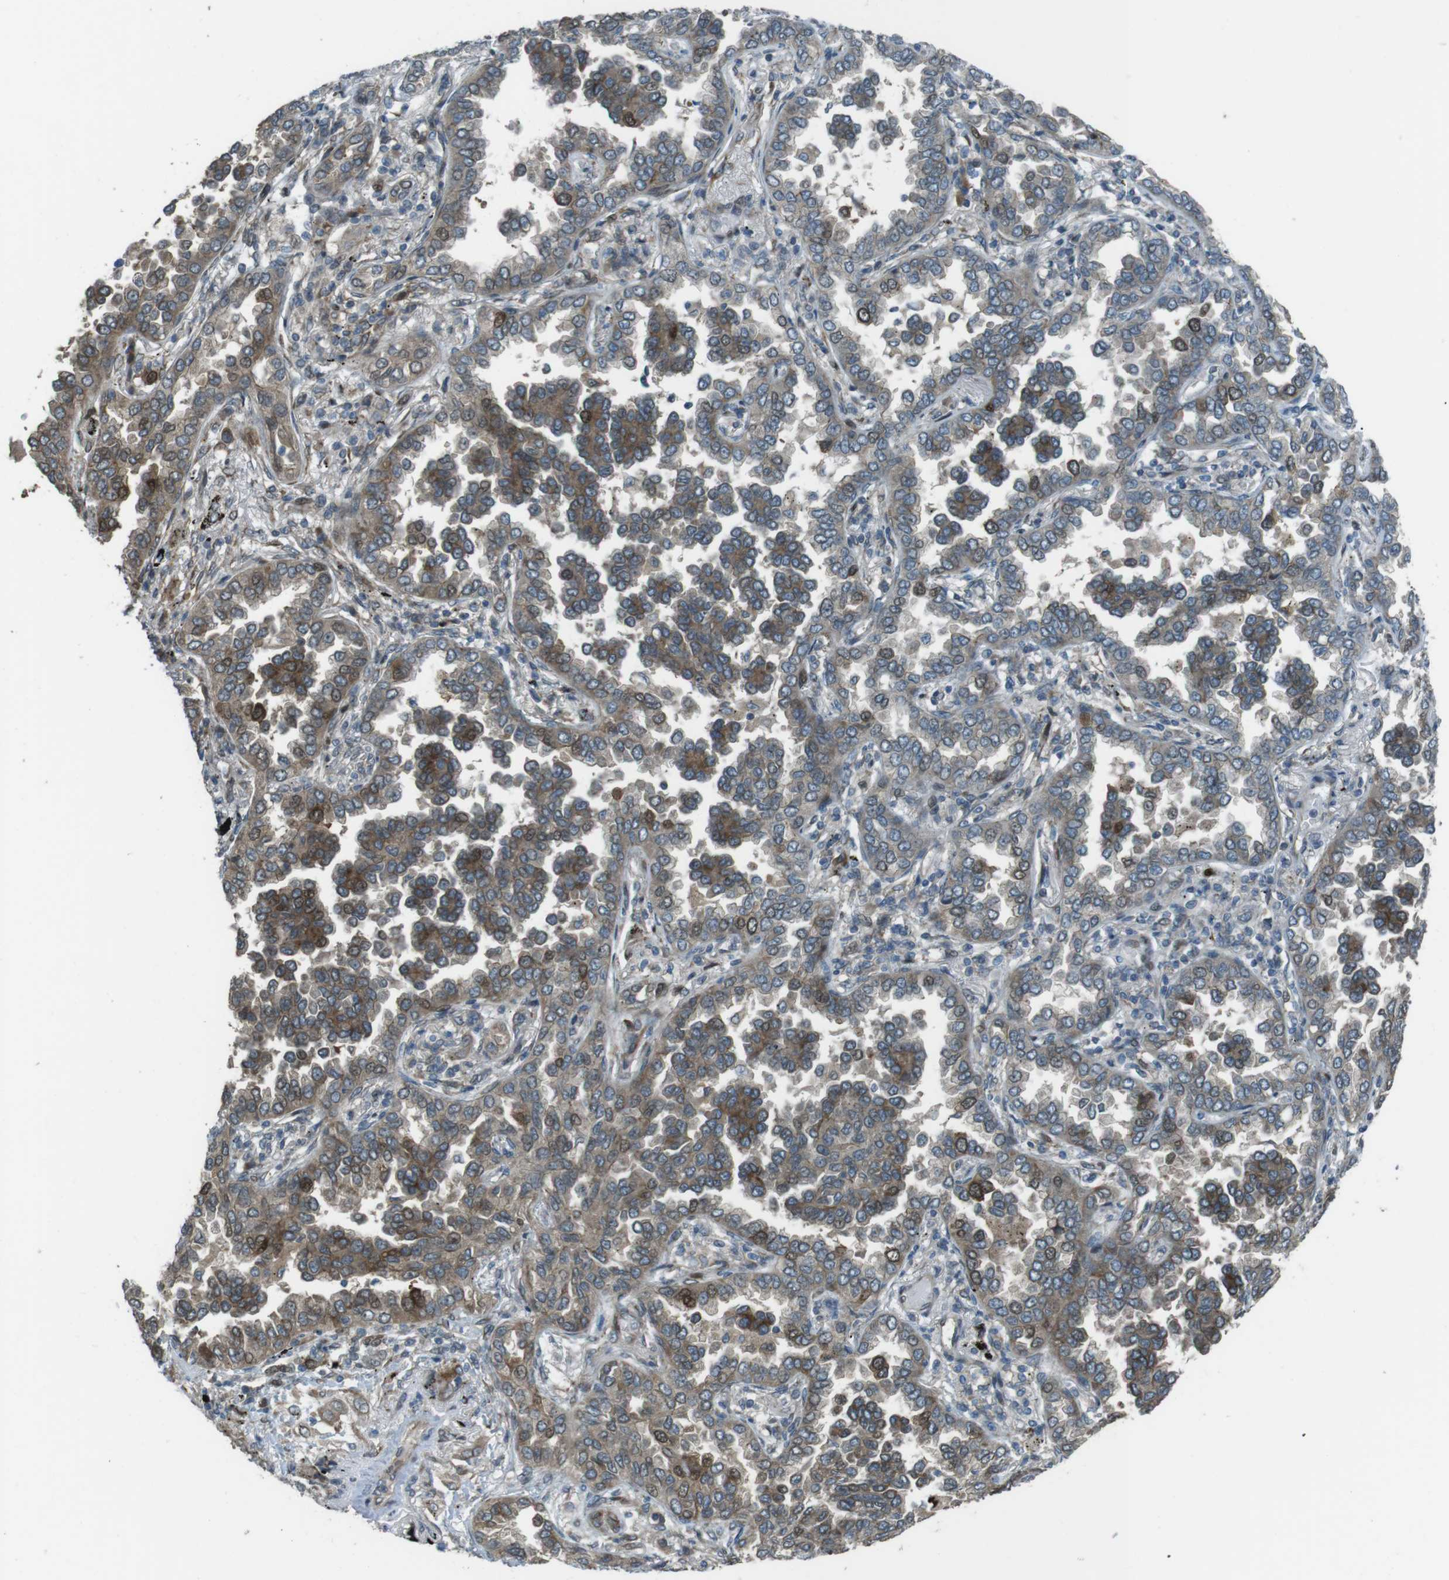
{"staining": {"intensity": "strong", "quantity": "25%-75%", "location": "cytoplasmic/membranous"}, "tissue": "lung cancer", "cell_type": "Tumor cells", "image_type": "cancer", "snomed": [{"axis": "morphology", "description": "Normal tissue, NOS"}, {"axis": "morphology", "description": "Adenocarcinoma, NOS"}, {"axis": "topography", "description": "Lung"}], "caption": "Strong cytoplasmic/membranous staining is seen in about 25%-75% of tumor cells in lung cancer.", "gene": "ZNF330", "patient": {"sex": "male", "age": 59}}